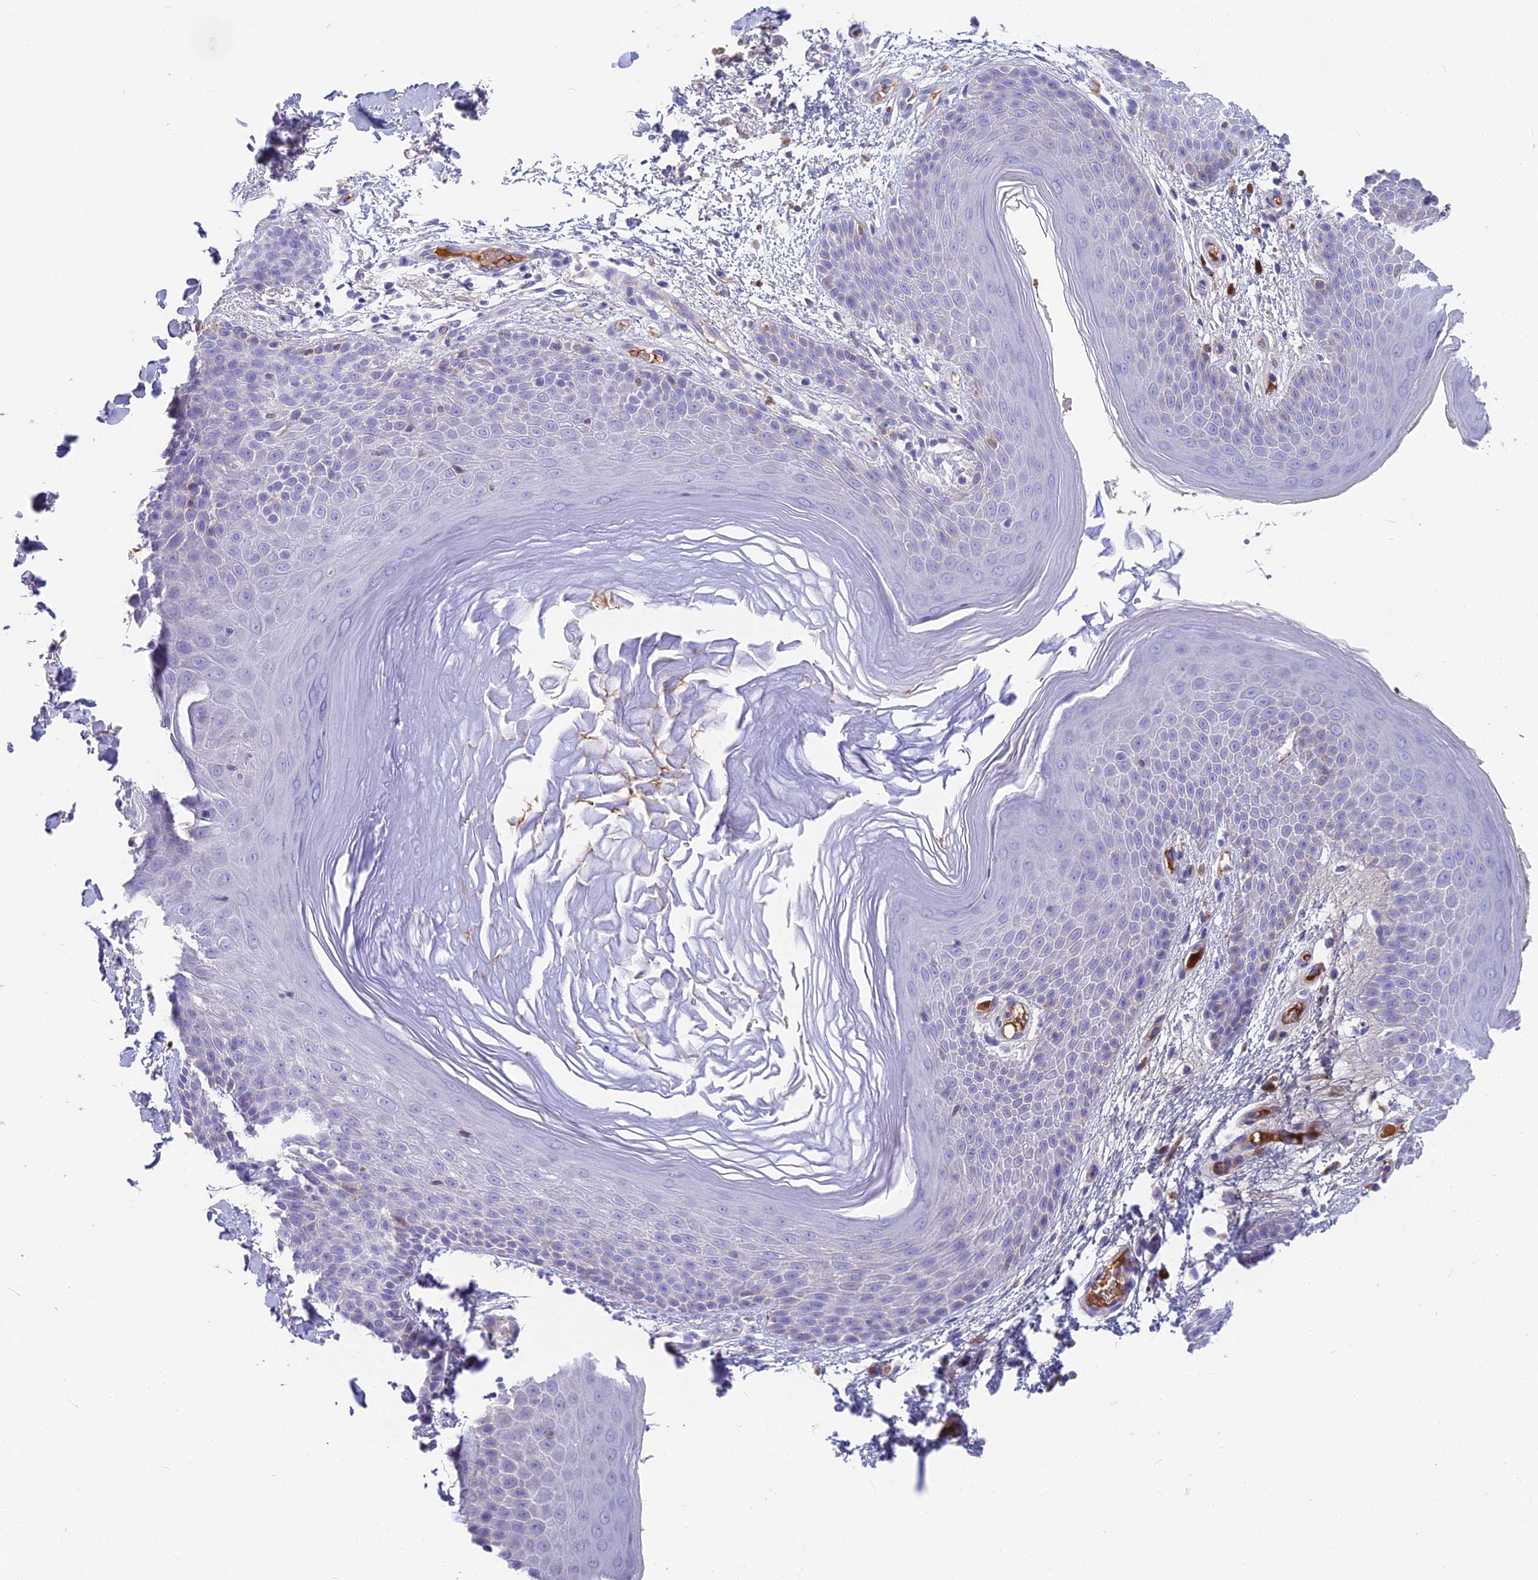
{"staining": {"intensity": "moderate", "quantity": "<25%", "location": "cytoplasmic/membranous"}, "tissue": "skin", "cell_type": "Epidermal cells", "image_type": "normal", "snomed": [{"axis": "morphology", "description": "Normal tissue, NOS"}, {"axis": "topography", "description": "Anal"}], "caption": "High-magnification brightfield microscopy of normal skin stained with DAB (brown) and counterstained with hematoxylin (blue). epidermal cells exhibit moderate cytoplasmic/membranous positivity is identified in approximately<25% of cells.", "gene": "SNAP91", "patient": {"sex": "male", "age": 74}}